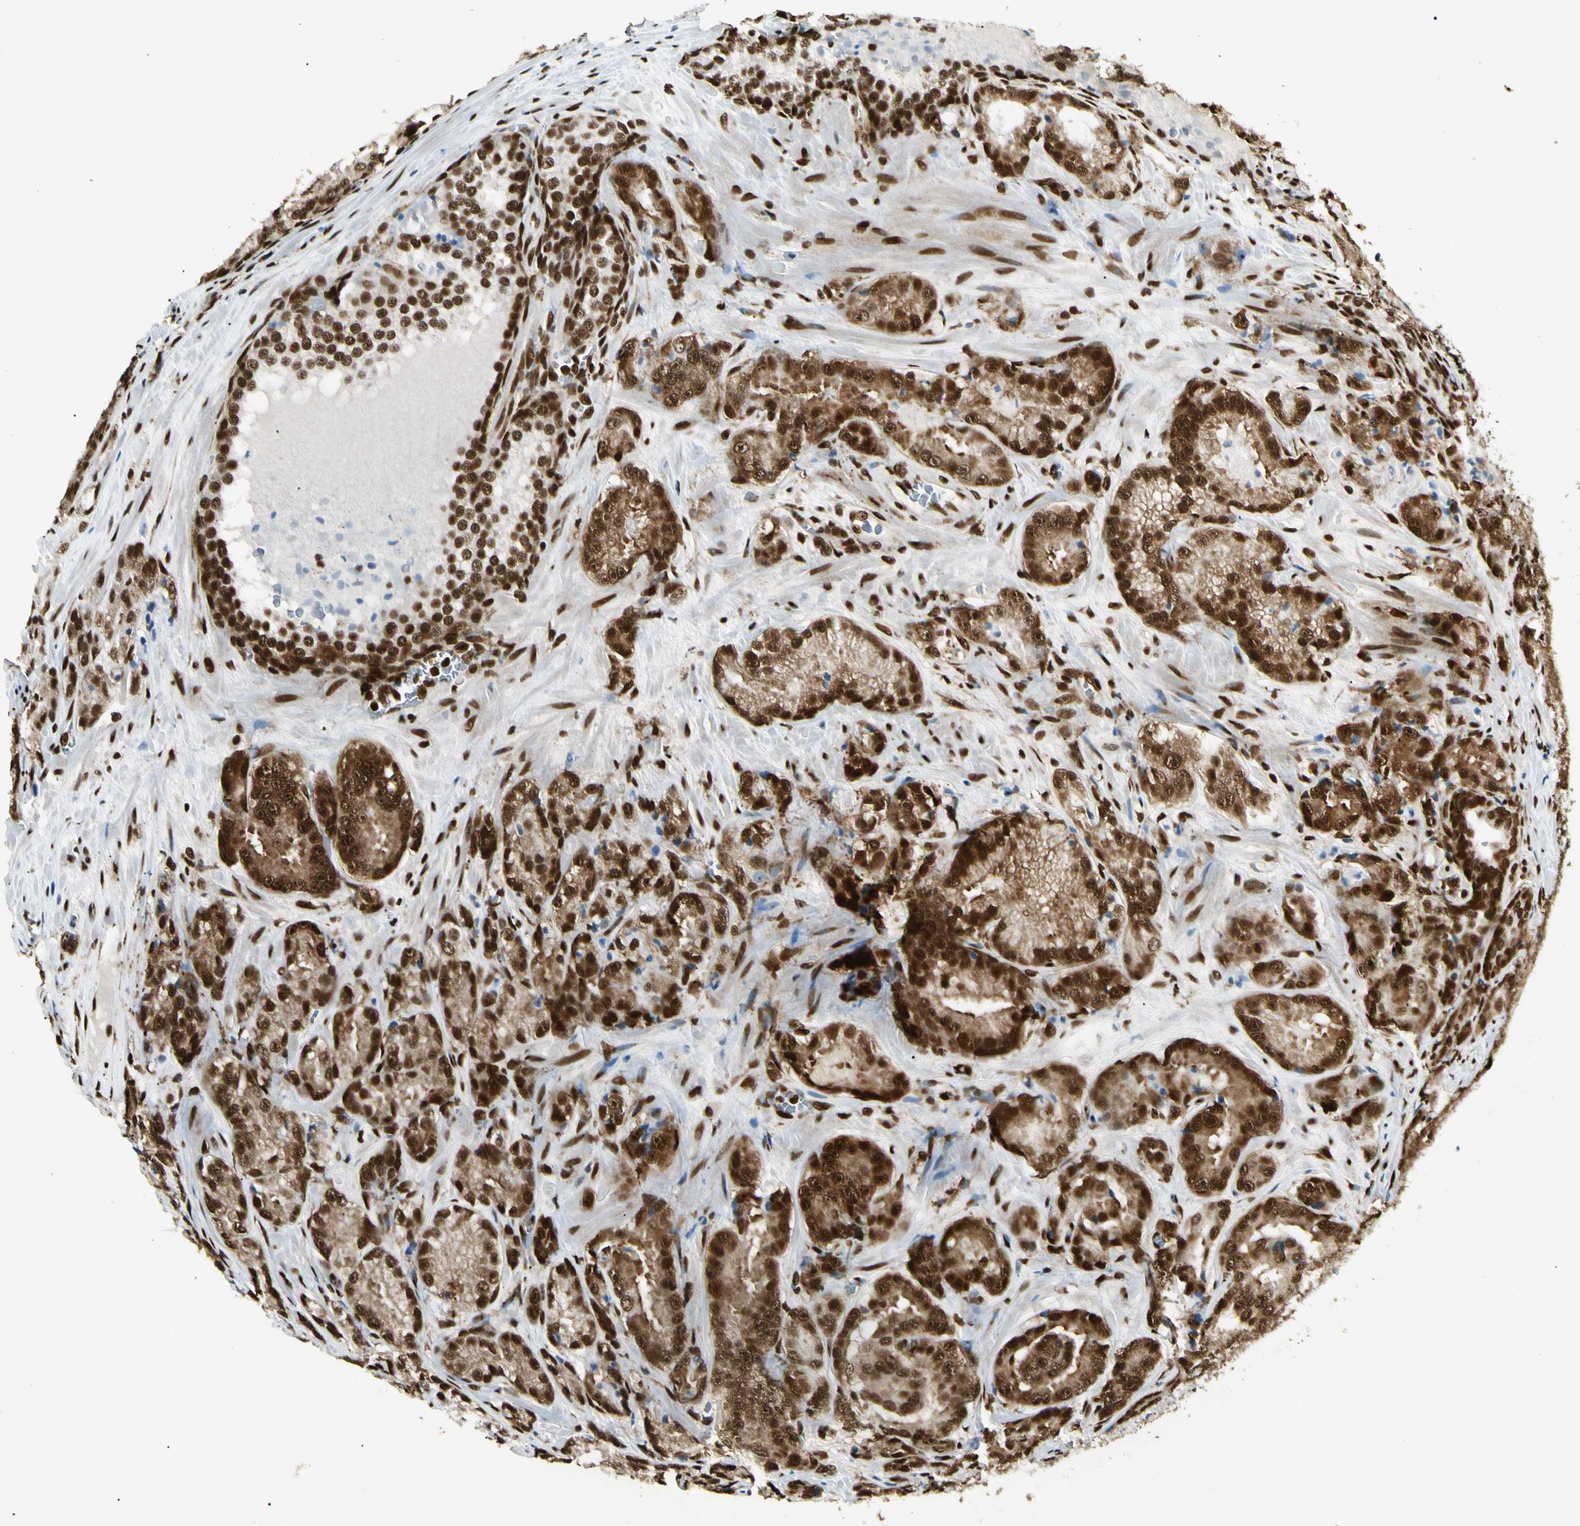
{"staining": {"intensity": "strong", "quantity": ">75%", "location": "cytoplasmic/membranous,nuclear"}, "tissue": "prostate cancer", "cell_type": "Tumor cells", "image_type": "cancer", "snomed": [{"axis": "morphology", "description": "Adenocarcinoma, High grade"}, {"axis": "topography", "description": "Prostate"}], "caption": "A brown stain labels strong cytoplasmic/membranous and nuclear expression of a protein in human prostate cancer tumor cells.", "gene": "FUS", "patient": {"sex": "male", "age": 64}}